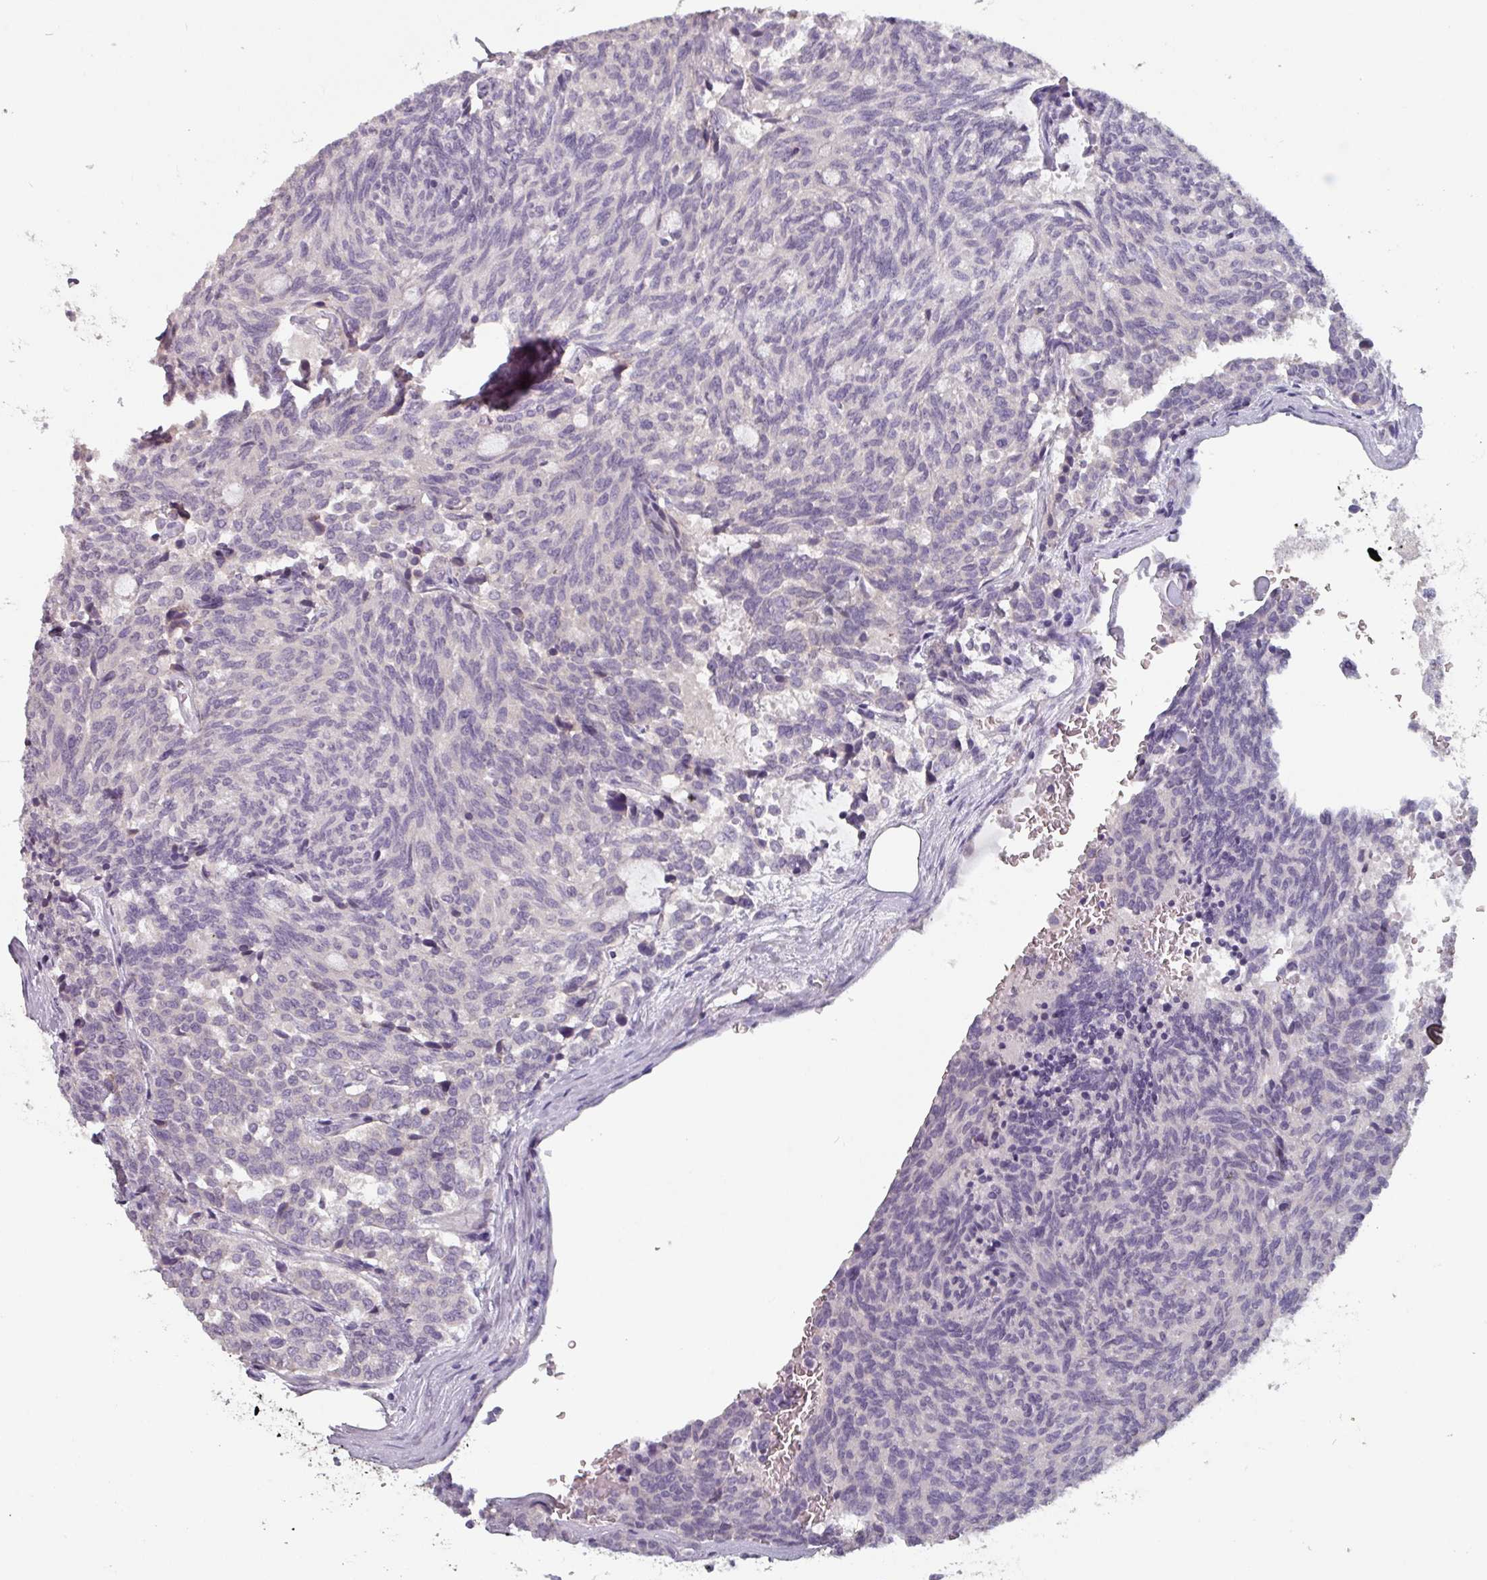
{"staining": {"intensity": "negative", "quantity": "none", "location": "none"}, "tissue": "carcinoid", "cell_type": "Tumor cells", "image_type": "cancer", "snomed": [{"axis": "morphology", "description": "Carcinoid, malignant, NOS"}, {"axis": "topography", "description": "Pancreas"}], "caption": "An immunohistochemistry micrograph of carcinoid is shown. There is no staining in tumor cells of carcinoid.", "gene": "PRAMEF8", "patient": {"sex": "female", "age": 54}}